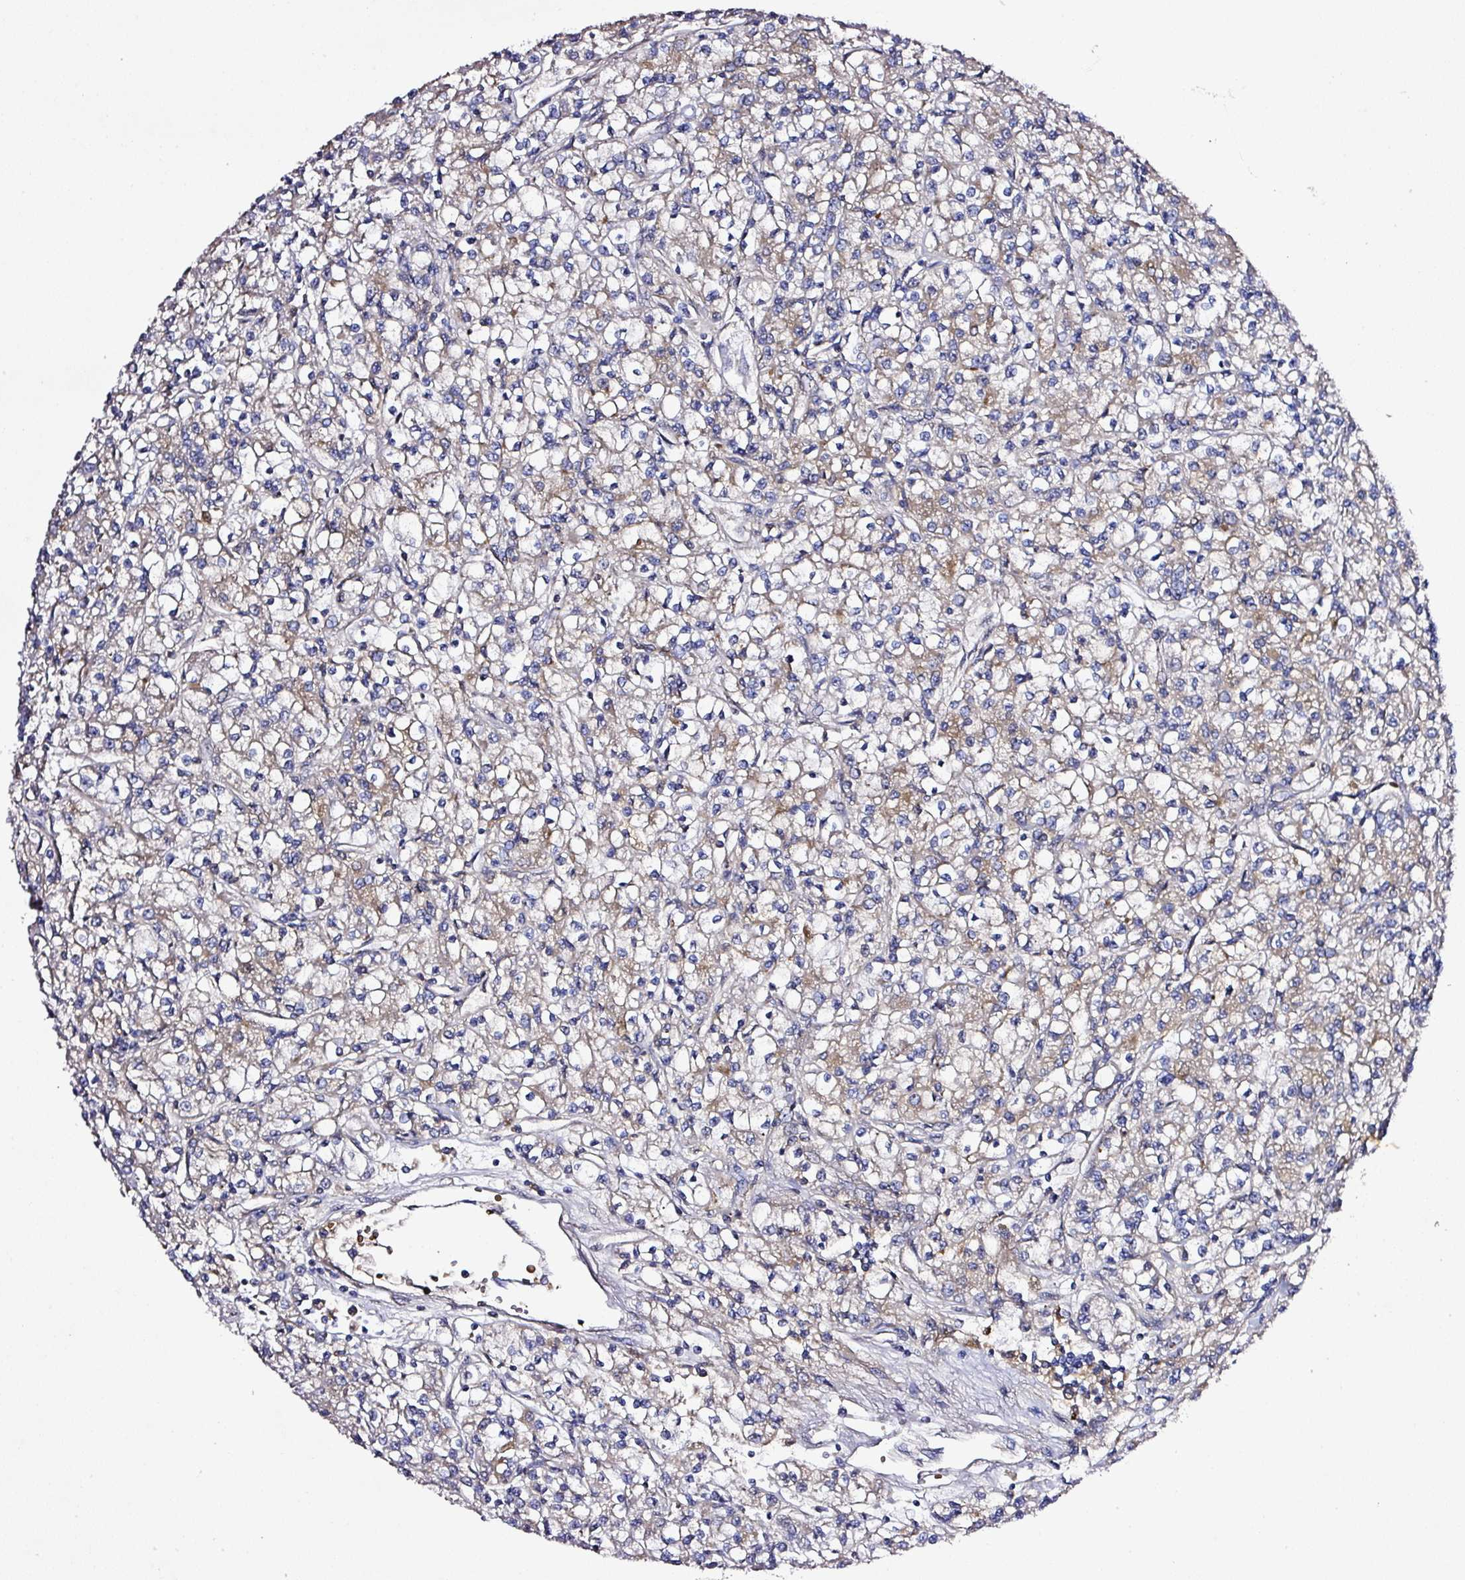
{"staining": {"intensity": "moderate", "quantity": "<25%", "location": "cytoplasmic/membranous"}, "tissue": "renal cancer", "cell_type": "Tumor cells", "image_type": "cancer", "snomed": [{"axis": "morphology", "description": "Adenocarcinoma, NOS"}, {"axis": "topography", "description": "Kidney"}], "caption": "Immunohistochemical staining of human renal cancer (adenocarcinoma) exhibits low levels of moderate cytoplasmic/membranous protein staining in about <25% of tumor cells.", "gene": "ZNF513", "patient": {"sex": "female", "age": 59}}